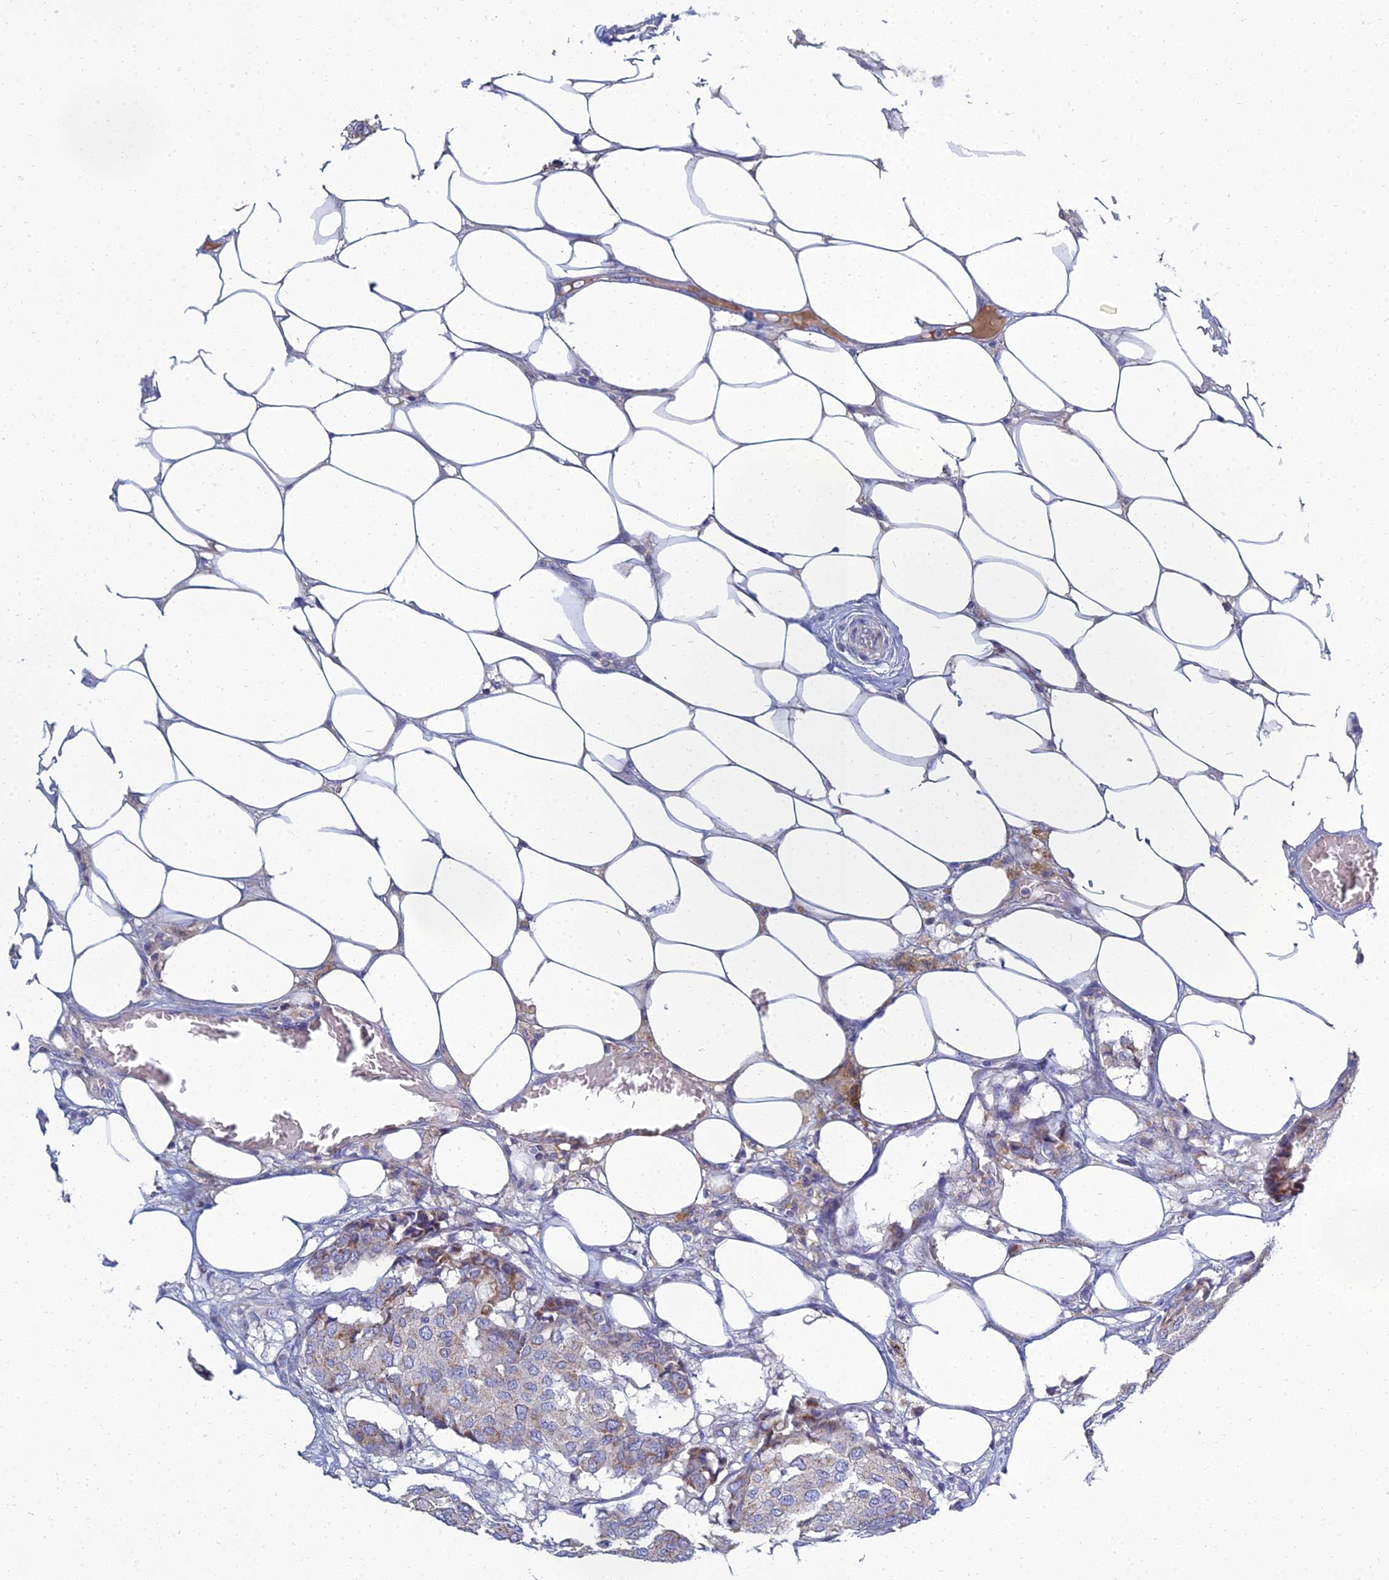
{"staining": {"intensity": "weak", "quantity": "25%-75%", "location": "cytoplasmic/membranous"}, "tissue": "breast cancer", "cell_type": "Tumor cells", "image_type": "cancer", "snomed": [{"axis": "morphology", "description": "Duct carcinoma"}, {"axis": "topography", "description": "Breast"}], "caption": "Immunohistochemistry of human breast infiltrating ductal carcinoma displays low levels of weak cytoplasmic/membranous positivity in approximately 25%-75% of tumor cells.", "gene": "NPY", "patient": {"sex": "female", "age": 75}}